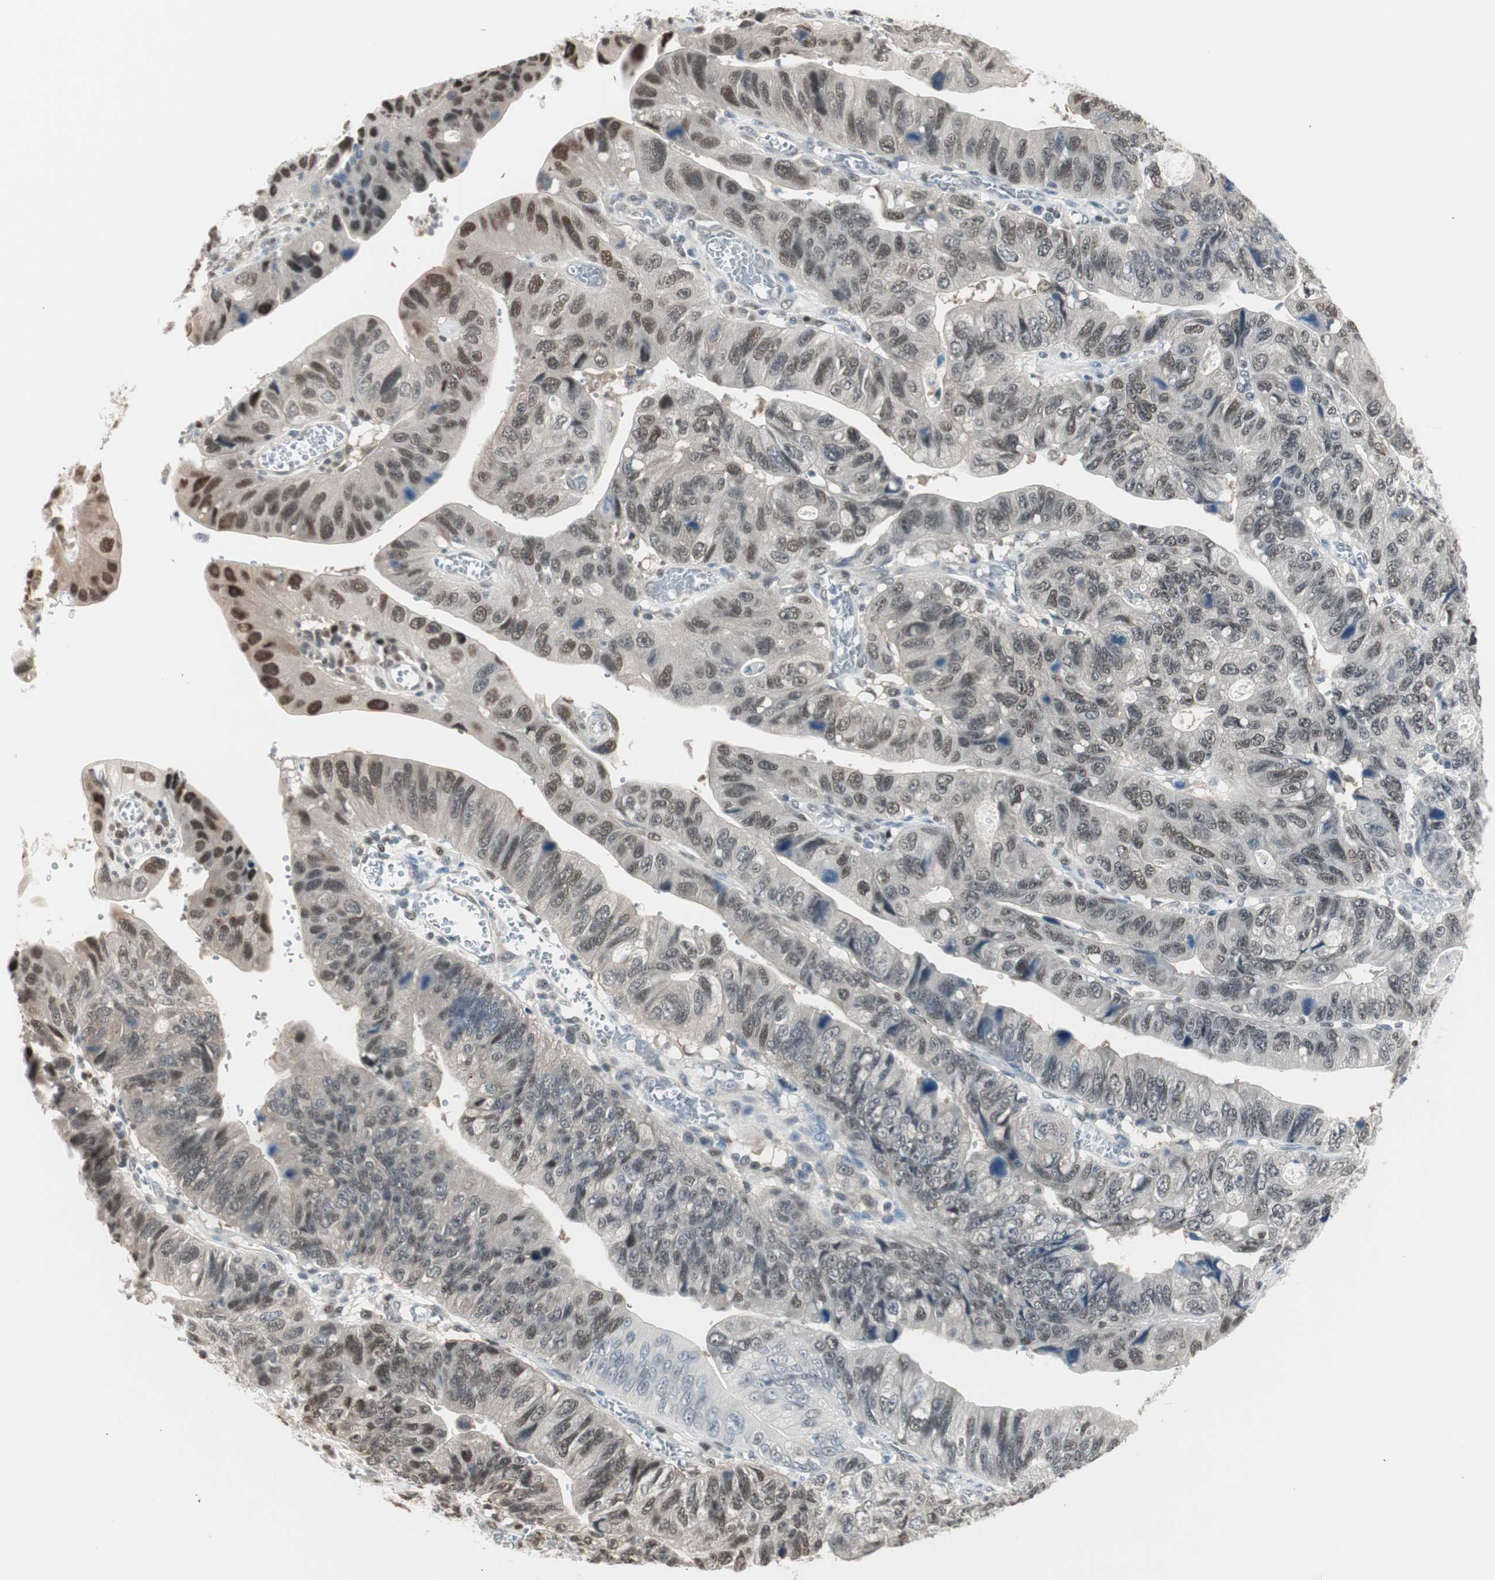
{"staining": {"intensity": "moderate", "quantity": ">75%", "location": "nuclear"}, "tissue": "stomach cancer", "cell_type": "Tumor cells", "image_type": "cancer", "snomed": [{"axis": "morphology", "description": "Adenocarcinoma, NOS"}, {"axis": "topography", "description": "Stomach"}], "caption": "Stomach cancer (adenocarcinoma) stained with immunohistochemistry shows moderate nuclear expression in about >75% of tumor cells. The protein is stained brown, and the nuclei are stained in blue (DAB IHC with brightfield microscopy, high magnification).", "gene": "LONP2", "patient": {"sex": "male", "age": 59}}